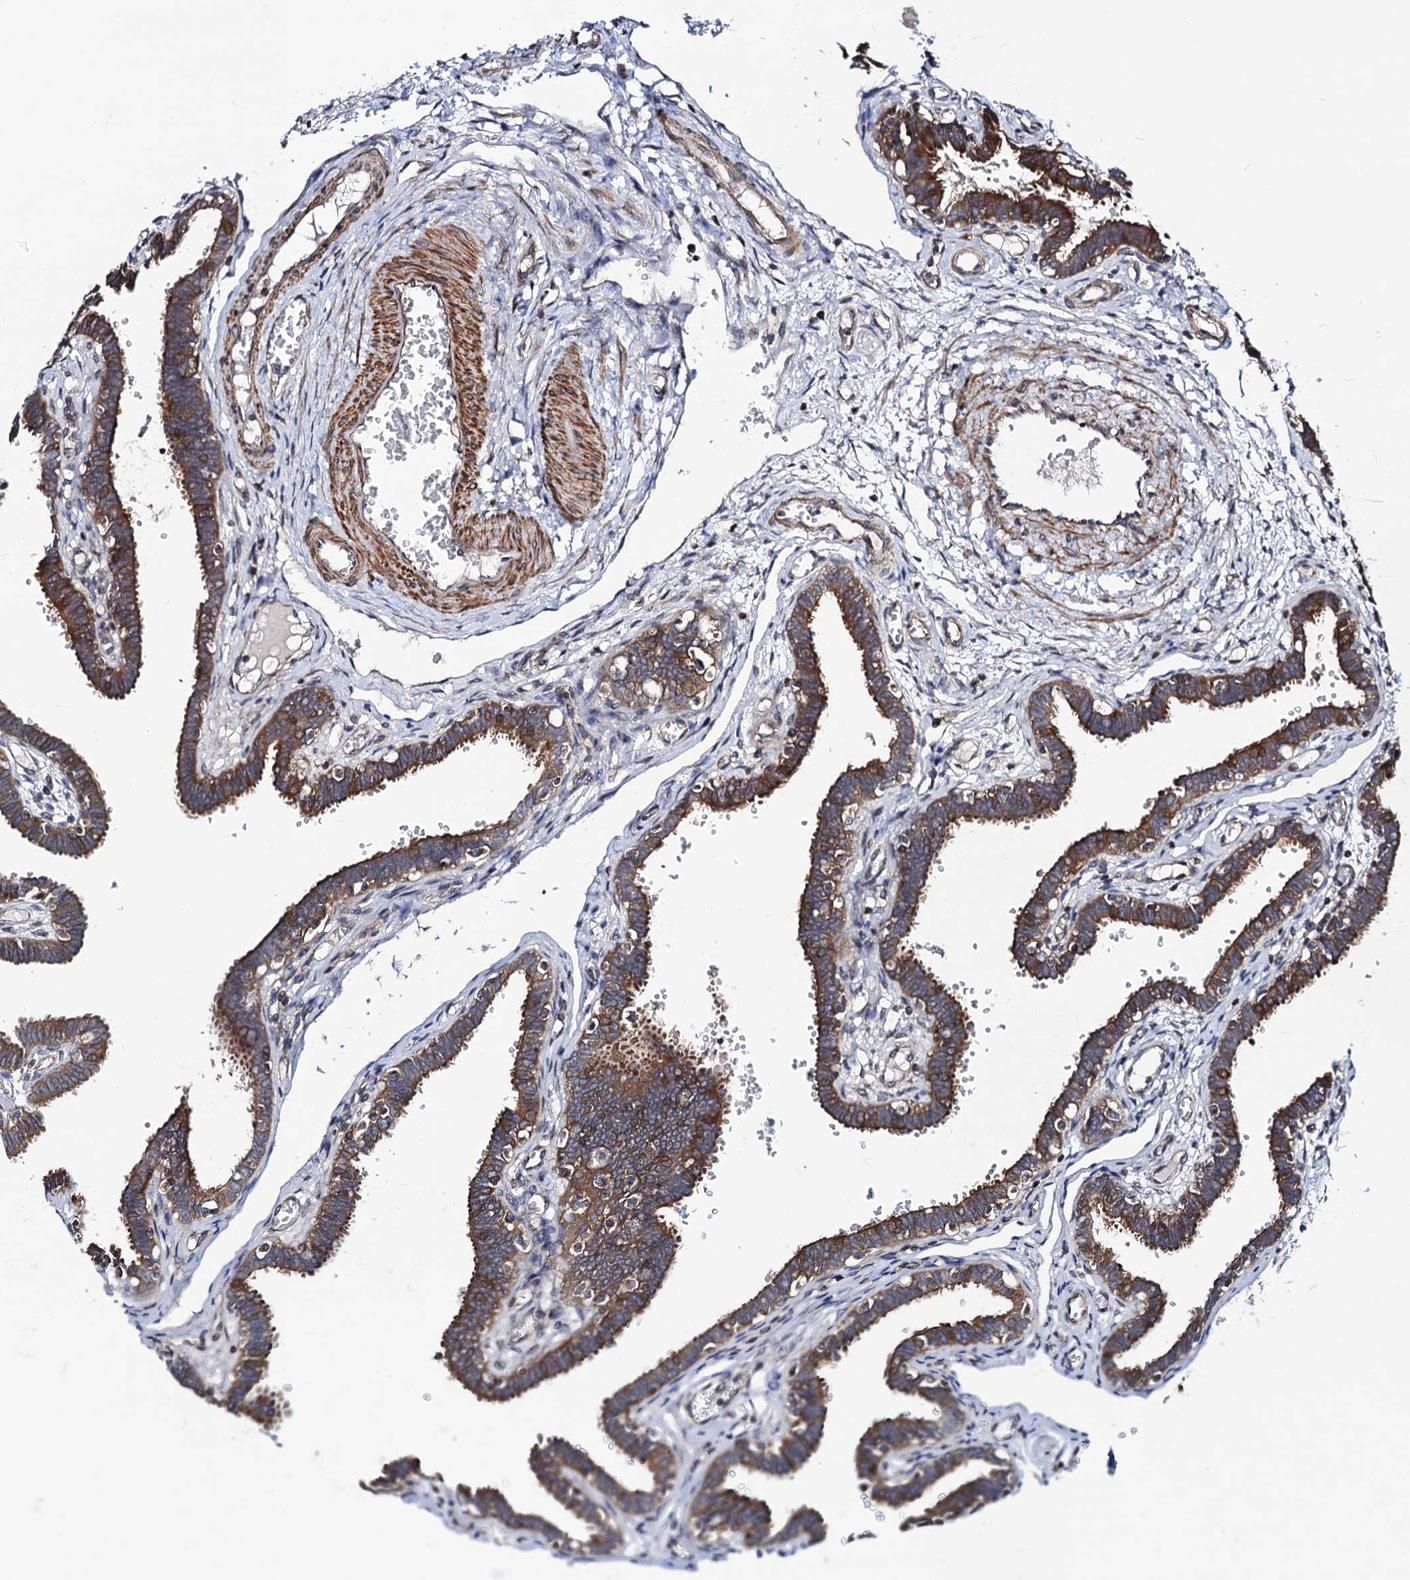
{"staining": {"intensity": "strong", "quantity": ">75%", "location": "cytoplasmic/membranous"}, "tissue": "fallopian tube", "cell_type": "Glandular cells", "image_type": "normal", "snomed": [{"axis": "morphology", "description": "Normal tissue, NOS"}, {"axis": "topography", "description": "Fallopian tube"}, {"axis": "topography", "description": "Placenta"}], "caption": "The histopathology image displays a brown stain indicating the presence of a protein in the cytoplasmic/membranous of glandular cells in fallopian tube. (DAB IHC, brown staining for protein, blue staining for nuclei).", "gene": "DYDC1", "patient": {"sex": "female", "age": 32}}